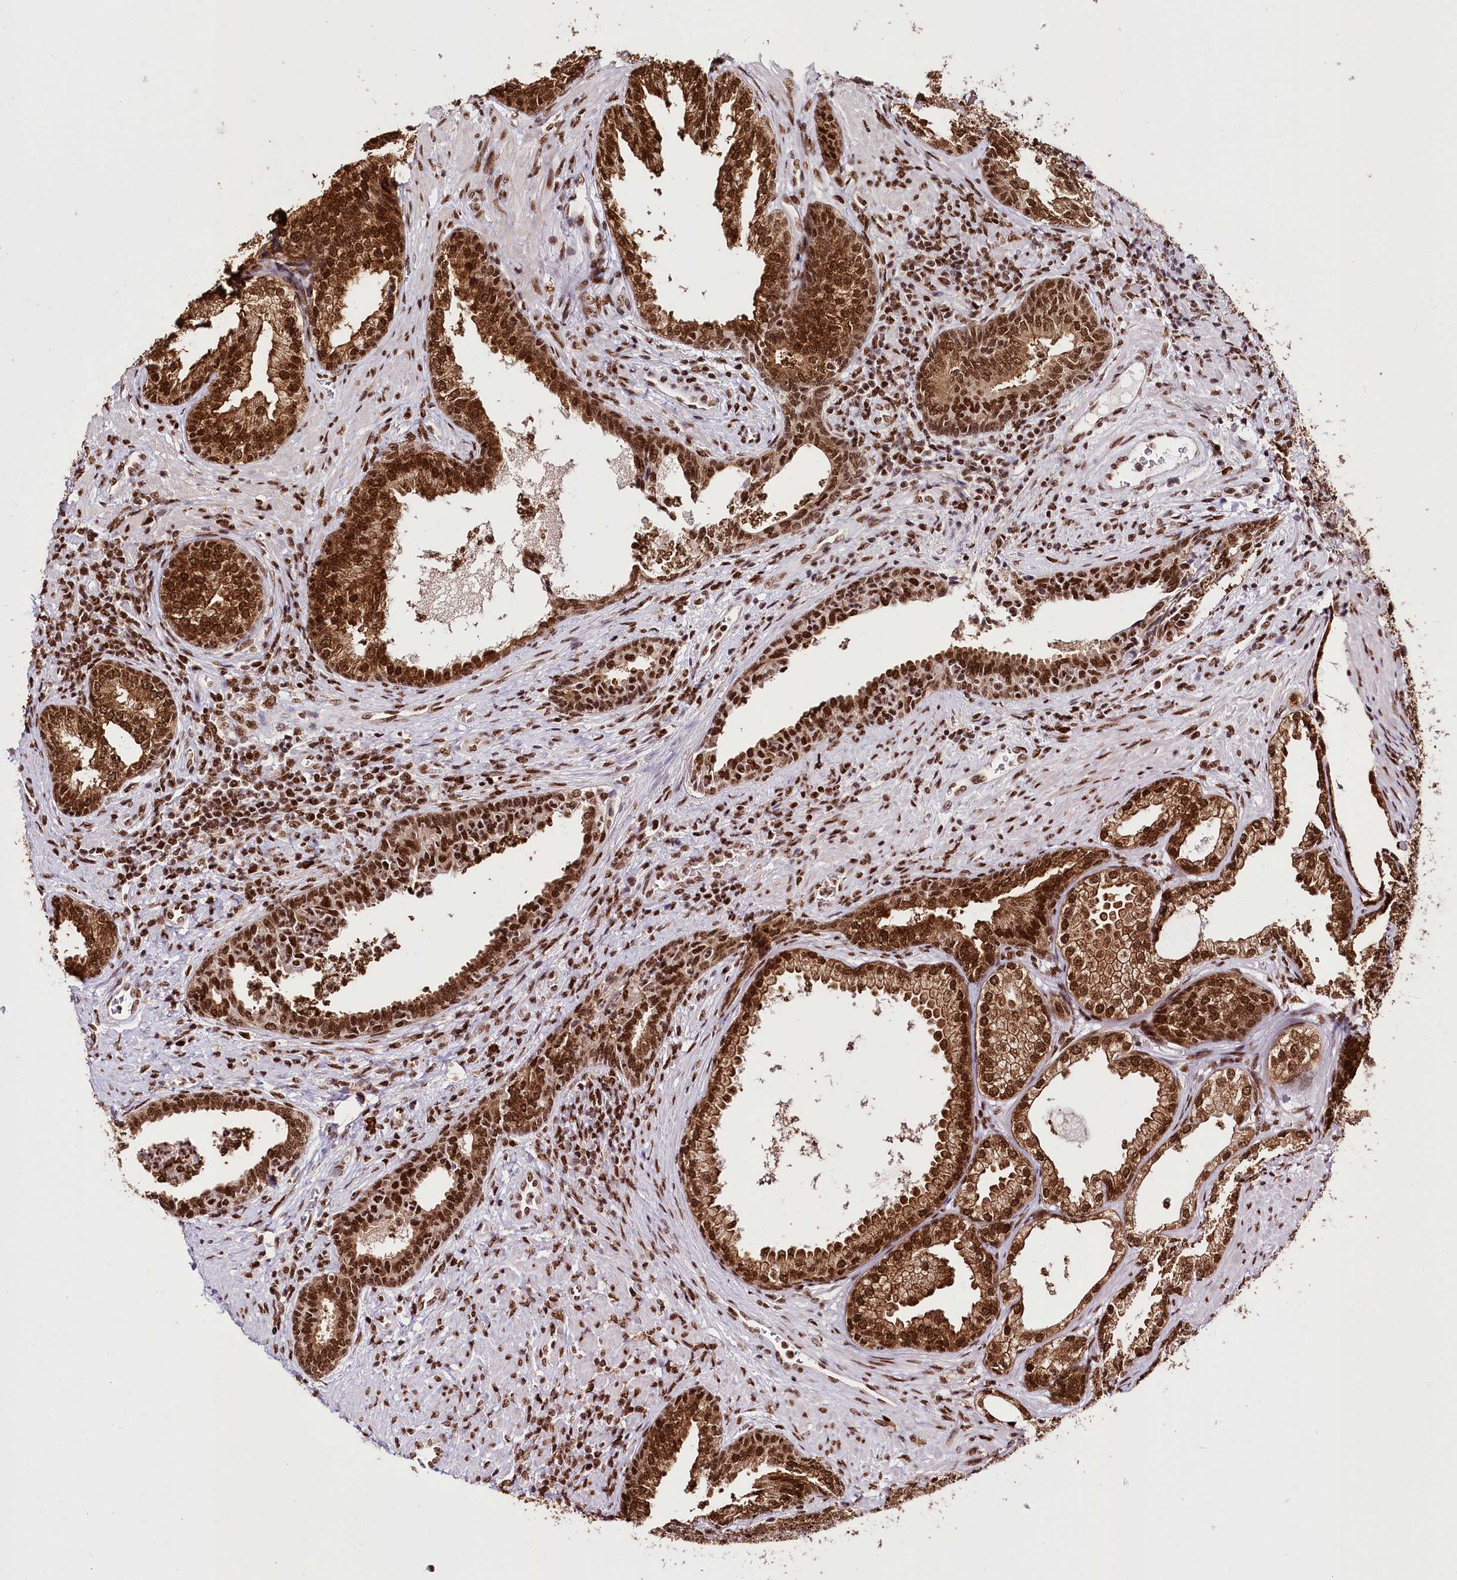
{"staining": {"intensity": "strong", "quantity": ">75%", "location": "cytoplasmic/membranous,nuclear"}, "tissue": "prostate", "cell_type": "Glandular cells", "image_type": "normal", "snomed": [{"axis": "morphology", "description": "Normal tissue, NOS"}, {"axis": "topography", "description": "Prostate"}], "caption": "The immunohistochemical stain shows strong cytoplasmic/membranous,nuclear staining in glandular cells of normal prostate.", "gene": "SMARCE1", "patient": {"sex": "male", "age": 76}}